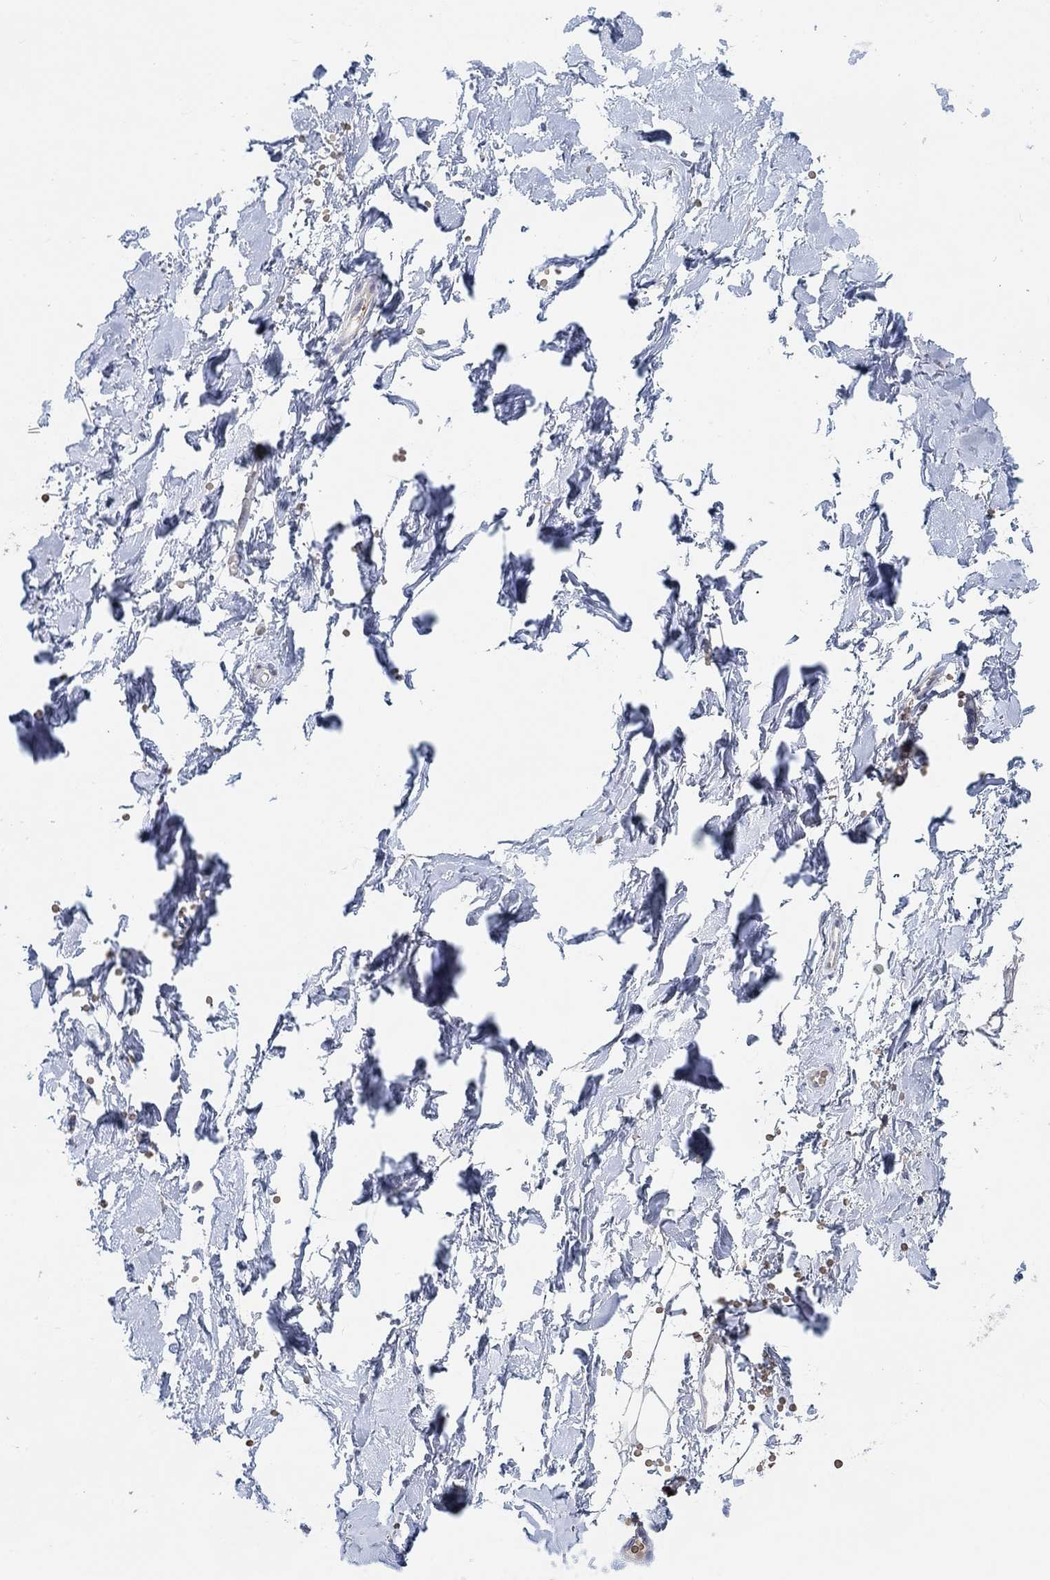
{"staining": {"intensity": "negative", "quantity": "none", "location": "none"}, "tissue": "soft tissue", "cell_type": "Fibroblasts", "image_type": "normal", "snomed": [{"axis": "morphology", "description": "Normal tissue, NOS"}, {"axis": "topography", "description": "Skin"}, {"axis": "topography", "description": "Peripheral nerve tissue"}], "caption": "An immunohistochemistry image of normal soft tissue is shown. There is no staining in fibroblasts of soft tissue.", "gene": "PMFBP1", "patient": {"sex": "female", "age": 56}}